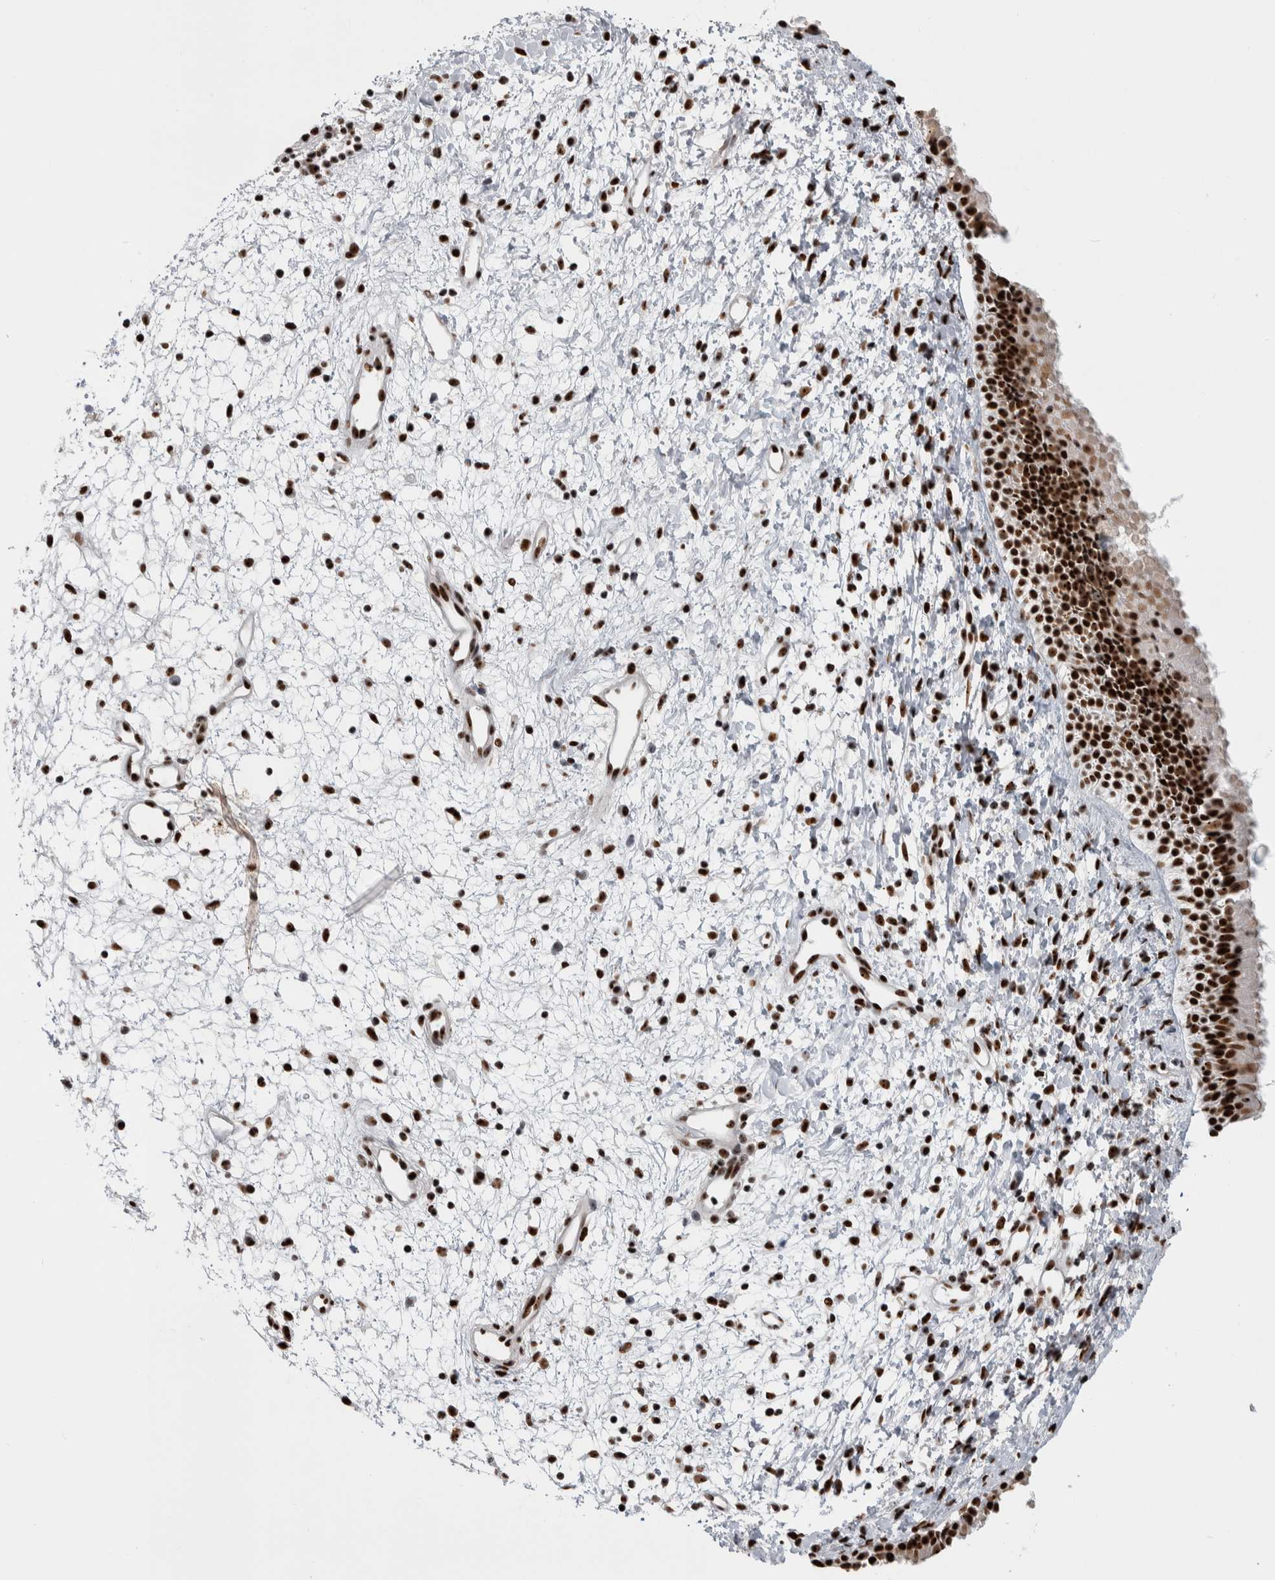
{"staining": {"intensity": "strong", "quantity": ">75%", "location": "nuclear"}, "tissue": "nasopharynx", "cell_type": "Respiratory epithelial cells", "image_type": "normal", "snomed": [{"axis": "morphology", "description": "Normal tissue, NOS"}, {"axis": "topography", "description": "Nasopharynx"}], "caption": "IHC image of benign human nasopharynx stained for a protein (brown), which demonstrates high levels of strong nuclear positivity in approximately >75% of respiratory epithelial cells.", "gene": "NCL", "patient": {"sex": "male", "age": 22}}